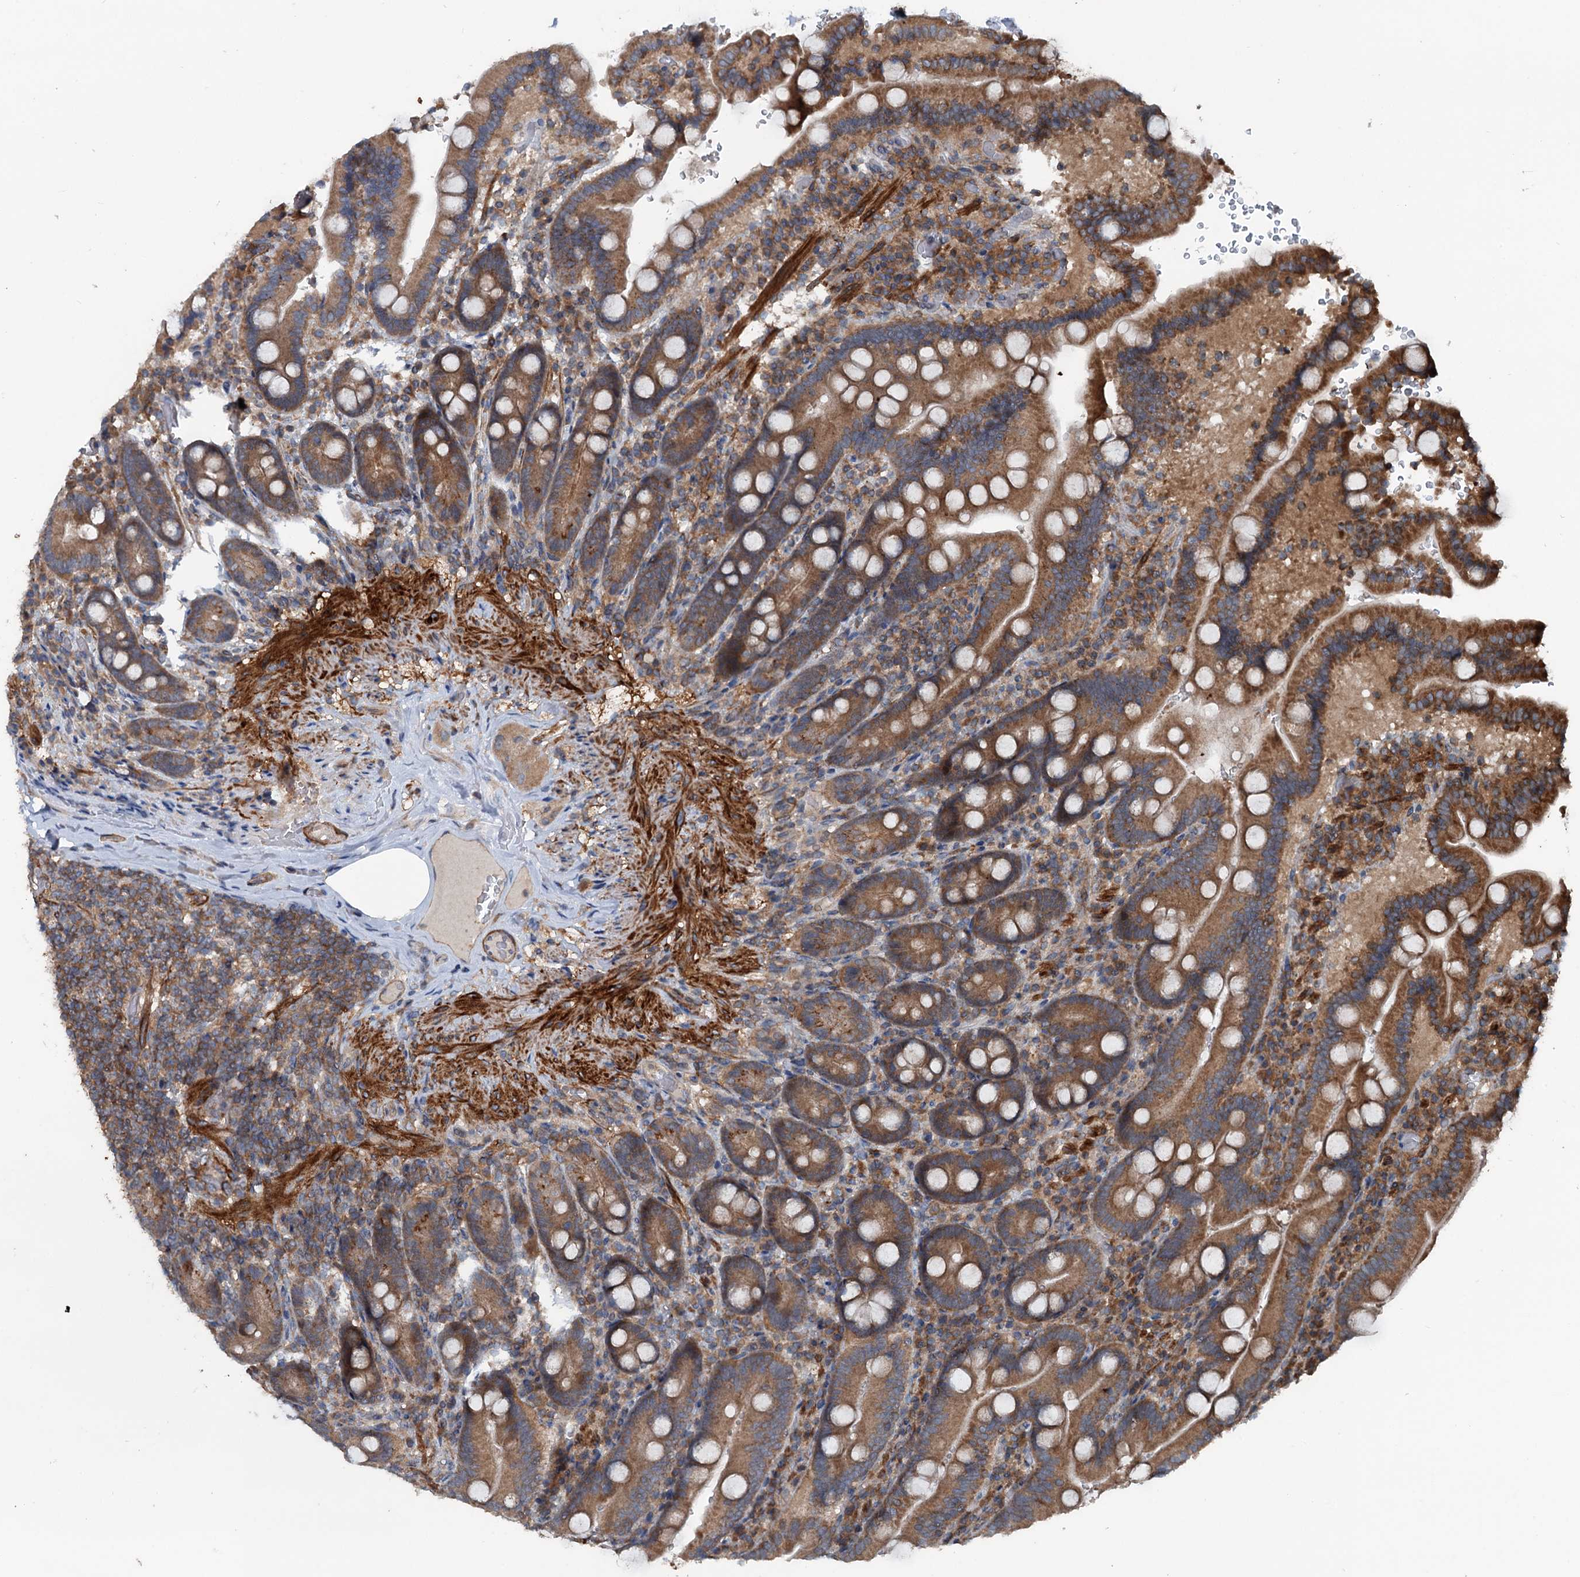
{"staining": {"intensity": "moderate", "quantity": ">75%", "location": "cytoplasmic/membranous"}, "tissue": "duodenum", "cell_type": "Glandular cells", "image_type": "normal", "snomed": [{"axis": "morphology", "description": "Normal tissue, NOS"}, {"axis": "topography", "description": "Duodenum"}], "caption": "Protein expression analysis of unremarkable human duodenum reveals moderate cytoplasmic/membranous positivity in about >75% of glandular cells. Nuclei are stained in blue.", "gene": "TEDC1", "patient": {"sex": "female", "age": 62}}